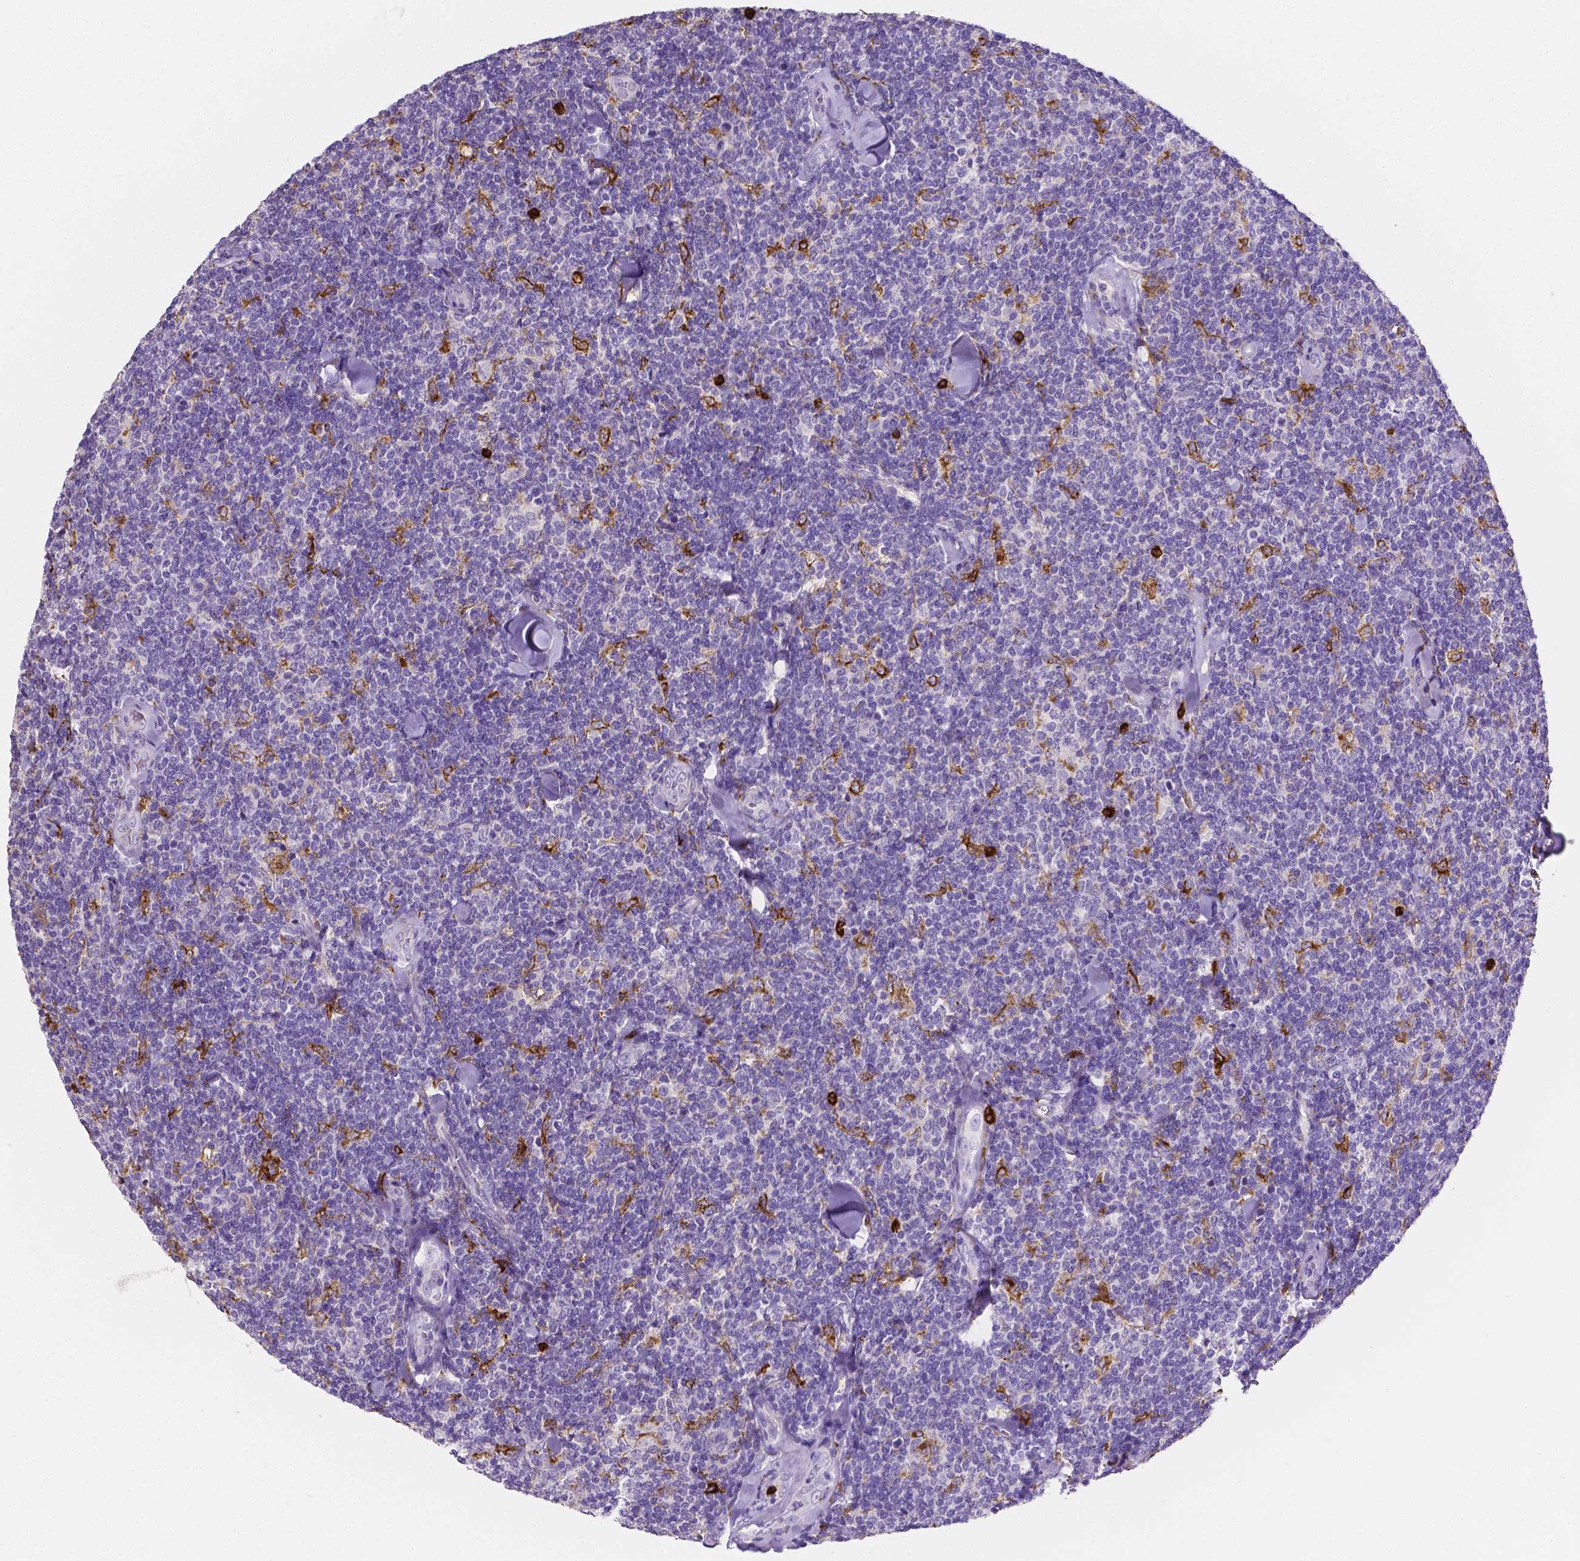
{"staining": {"intensity": "negative", "quantity": "none", "location": "none"}, "tissue": "lymphoma", "cell_type": "Tumor cells", "image_type": "cancer", "snomed": [{"axis": "morphology", "description": "Malignant lymphoma, non-Hodgkin's type, Low grade"}, {"axis": "topography", "description": "Lymph node"}], "caption": "IHC micrograph of neoplastic tissue: human malignant lymphoma, non-Hodgkin's type (low-grade) stained with DAB (3,3'-diaminobenzidine) displays no significant protein staining in tumor cells.", "gene": "MMP9", "patient": {"sex": "female", "age": 56}}